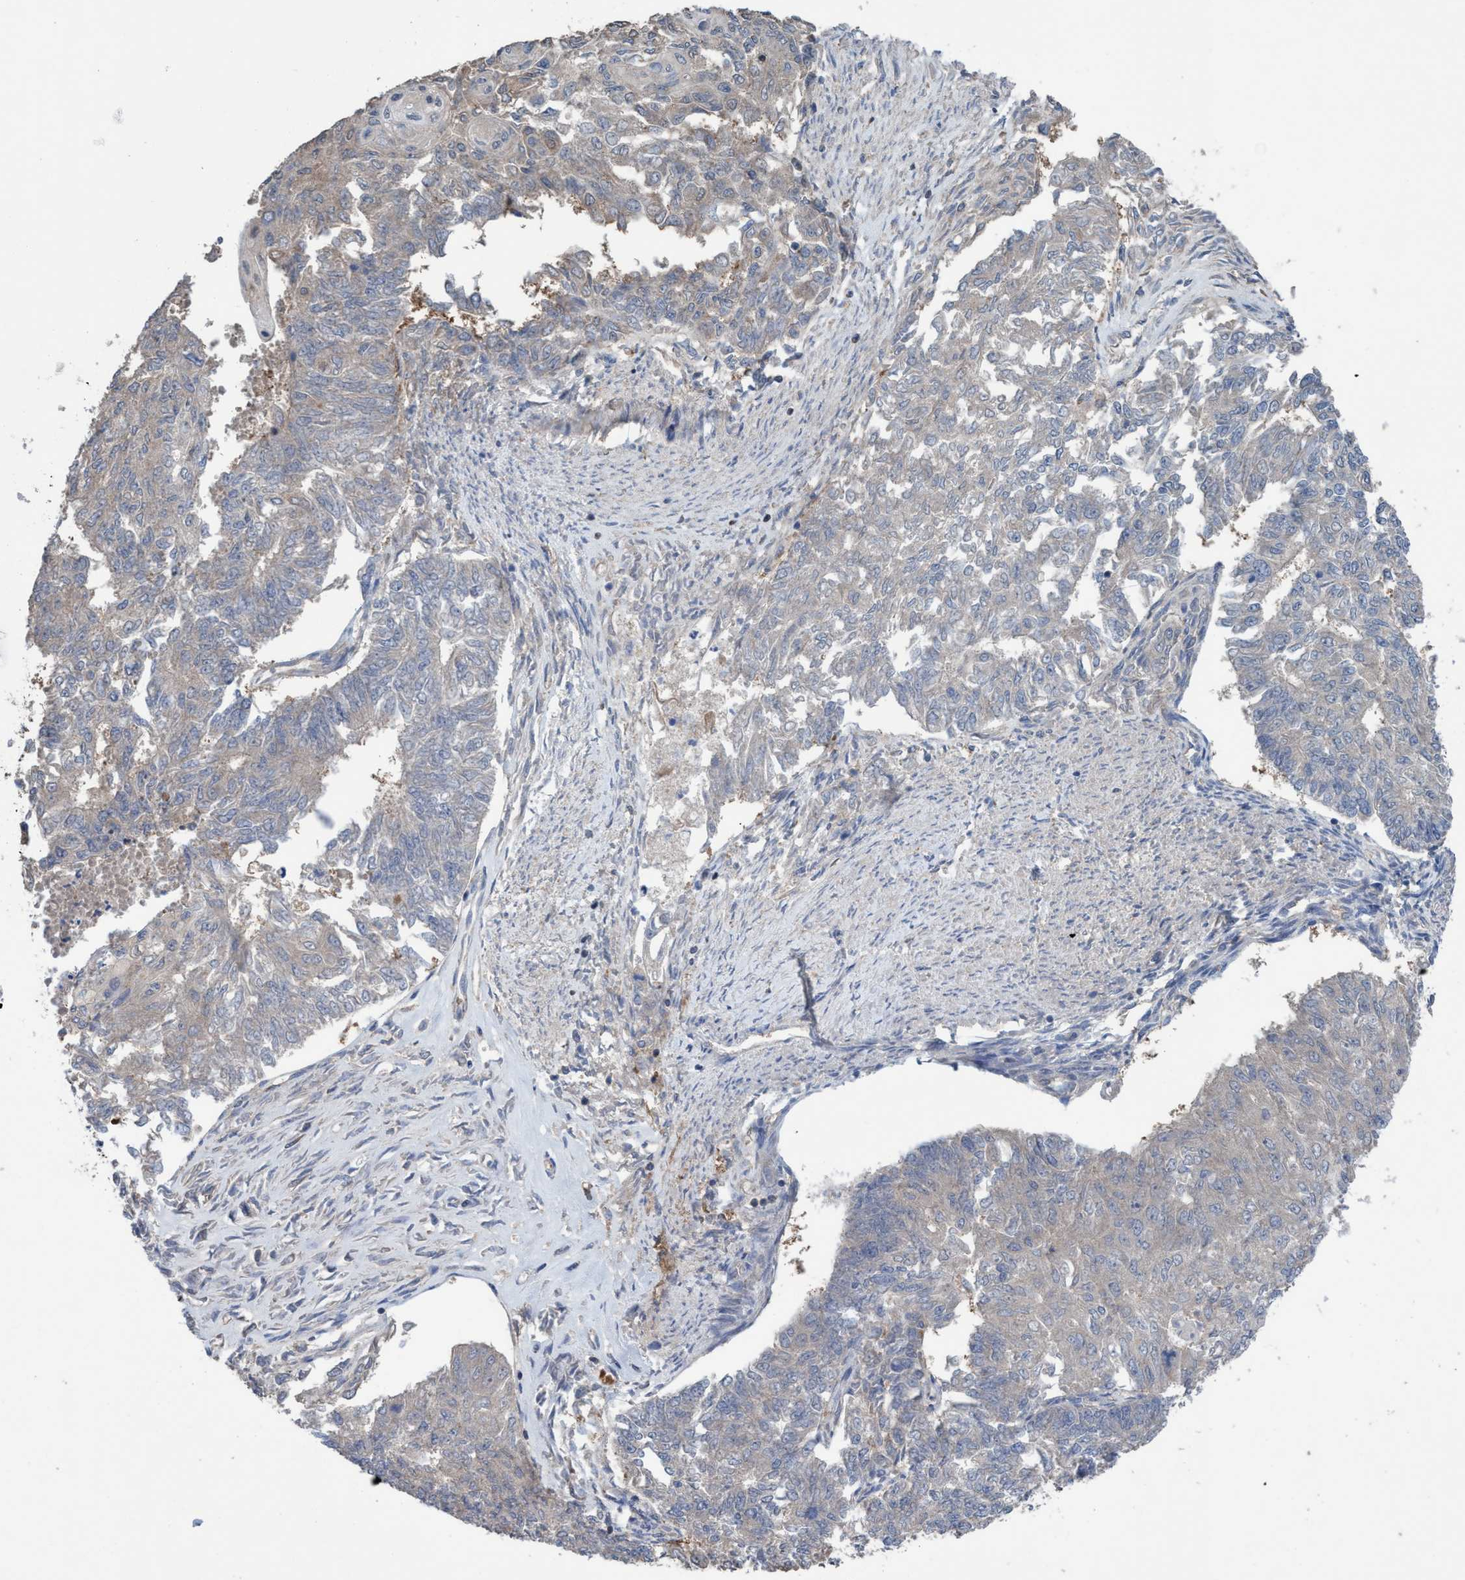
{"staining": {"intensity": "weak", "quantity": "<25%", "location": "cytoplasmic/membranous"}, "tissue": "endometrial cancer", "cell_type": "Tumor cells", "image_type": "cancer", "snomed": [{"axis": "morphology", "description": "Adenocarcinoma, NOS"}, {"axis": "topography", "description": "Endometrium"}], "caption": "Tumor cells are negative for brown protein staining in adenocarcinoma (endometrial).", "gene": "GLOD4", "patient": {"sex": "female", "age": 32}}